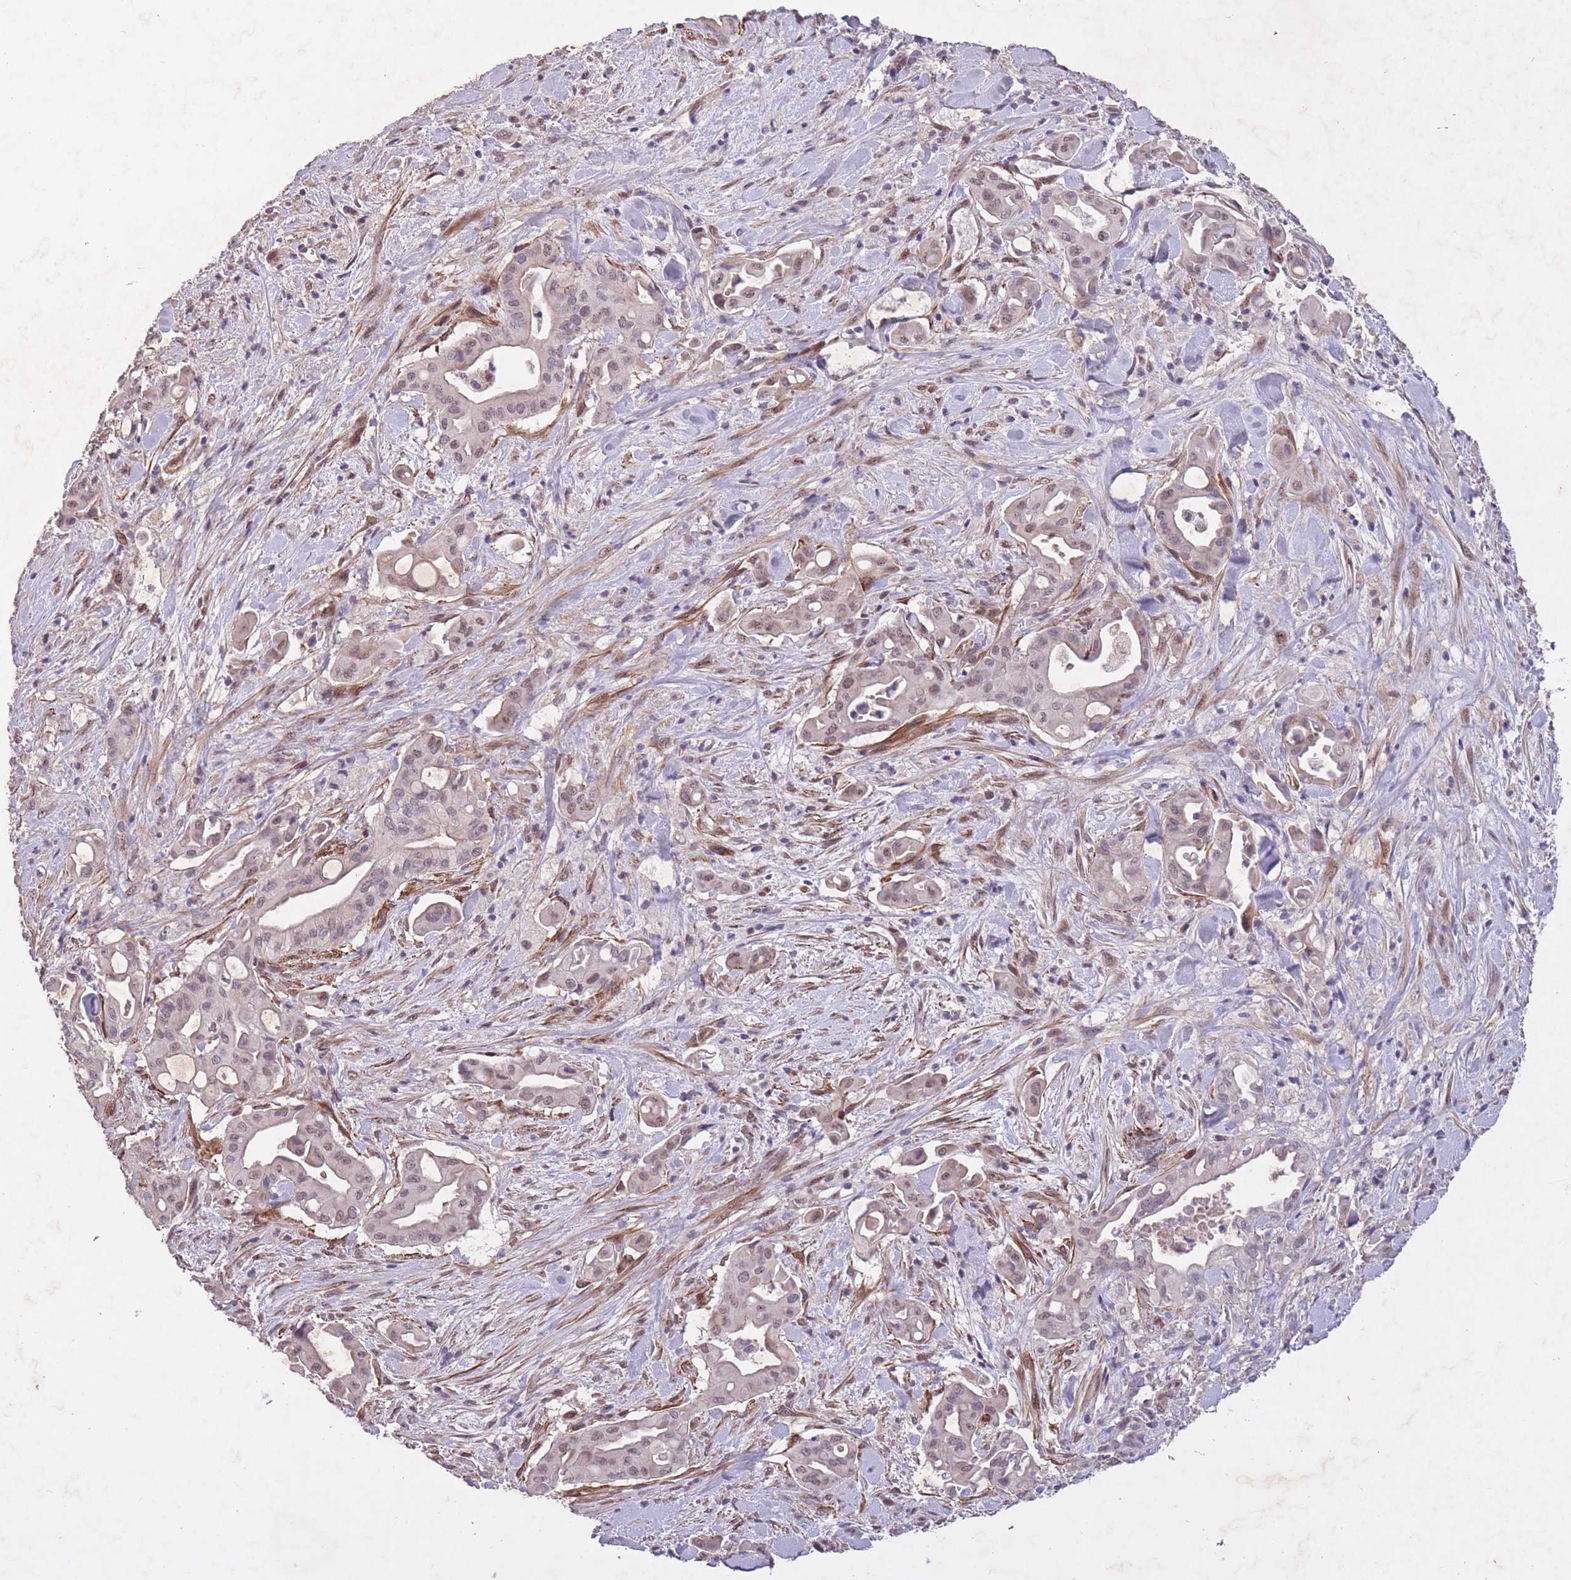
{"staining": {"intensity": "weak", "quantity": "25%-75%", "location": "nuclear"}, "tissue": "liver cancer", "cell_type": "Tumor cells", "image_type": "cancer", "snomed": [{"axis": "morphology", "description": "Cholangiocarcinoma"}, {"axis": "topography", "description": "Liver"}], "caption": "Brown immunohistochemical staining in human liver cancer displays weak nuclear expression in about 25%-75% of tumor cells. The staining was performed using DAB (3,3'-diaminobenzidine) to visualize the protein expression in brown, while the nuclei were stained in blue with hematoxylin (Magnification: 20x).", "gene": "CBX6", "patient": {"sex": "female", "age": 68}}